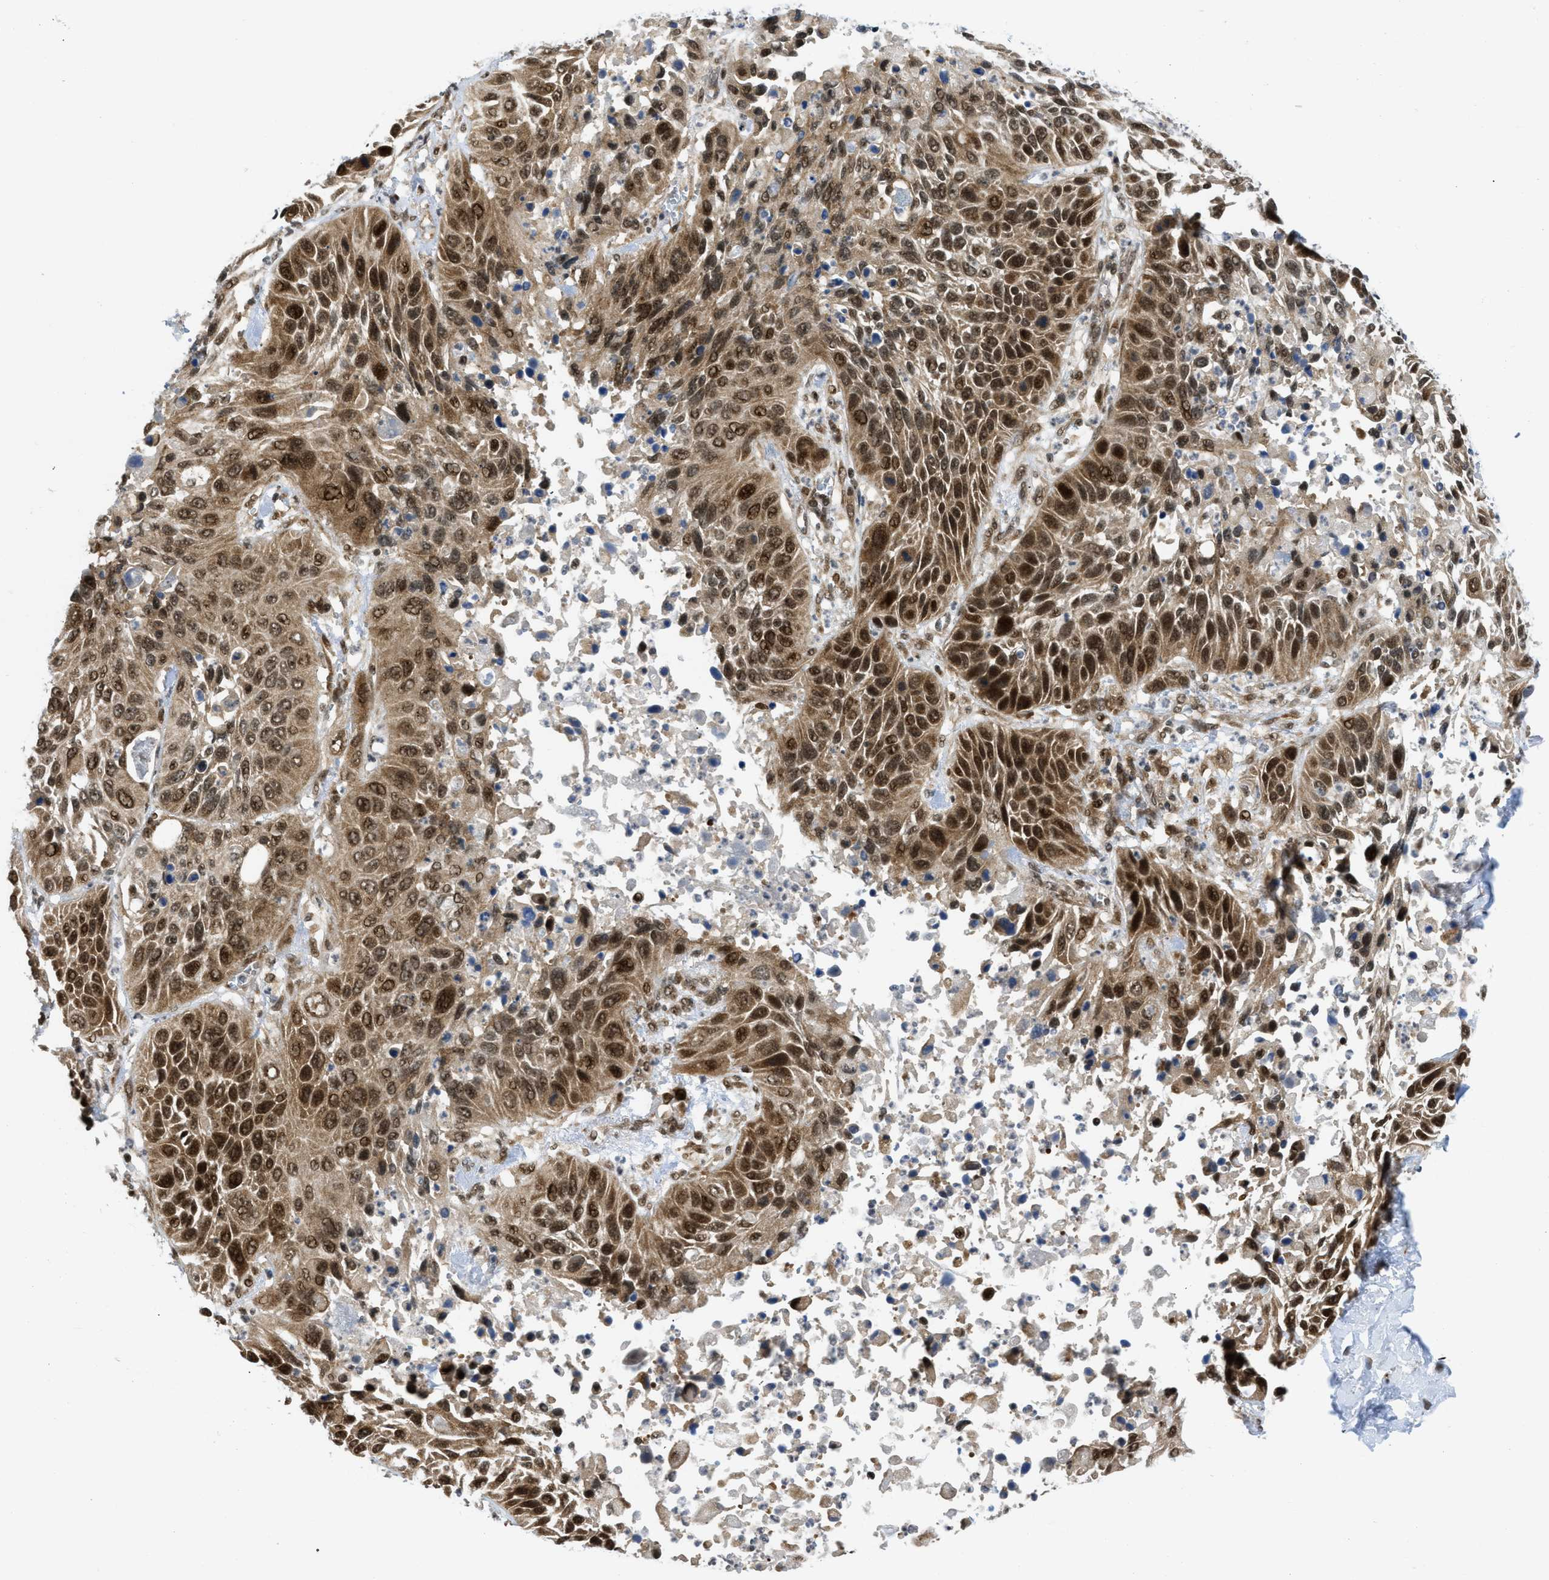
{"staining": {"intensity": "strong", "quantity": ">75%", "location": "cytoplasmic/membranous,nuclear"}, "tissue": "lung cancer", "cell_type": "Tumor cells", "image_type": "cancer", "snomed": [{"axis": "morphology", "description": "Squamous cell carcinoma, NOS"}, {"axis": "topography", "description": "Lung"}], "caption": "Tumor cells exhibit strong cytoplasmic/membranous and nuclear staining in about >75% of cells in lung cancer (squamous cell carcinoma). (IHC, brightfield microscopy, high magnification).", "gene": "TACC1", "patient": {"sex": "female", "age": 76}}